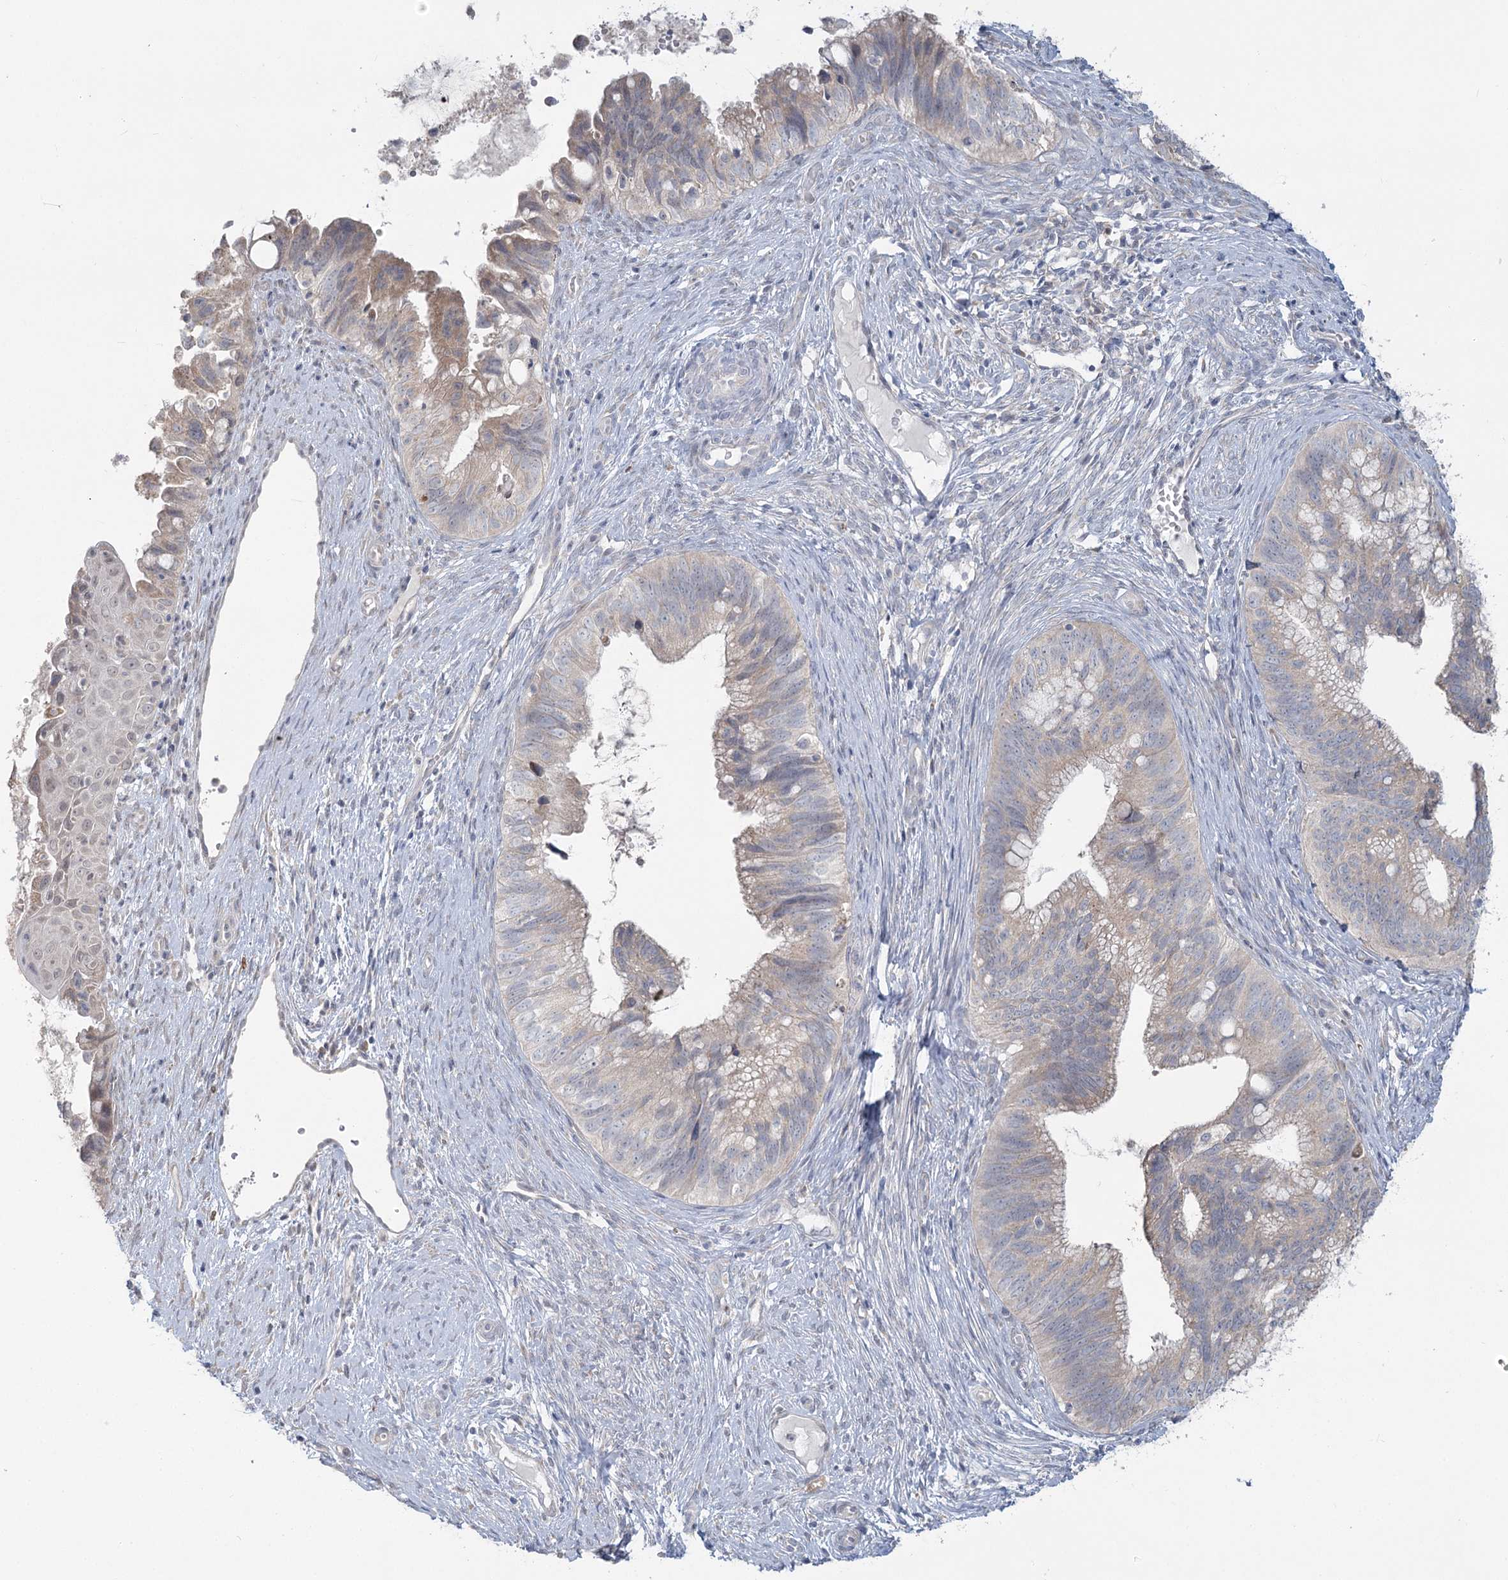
{"staining": {"intensity": "weak", "quantity": "25%-75%", "location": "cytoplasmic/membranous"}, "tissue": "cervical cancer", "cell_type": "Tumor cells", "image_type": "cancer", "snomed": [{"axis": "morphology", "description": "Adenocarcinoma, NOS"}, {"axis": "topography", "description": "Cervix"}], "caption": "IHC staining of cervical cancer, which displays low levels of weak cytoplasmic/membranous expression in approximately 25%-75% of tumor cells indicating weak cytoplasmic/membranous protein positivity. The staining was performed using DAB (brown) for protein detection and nuclei were counterstained in hematoxylin (blue).", "gene": "PLA2G12A", "patient": {"sex": "female", "age": 42}}